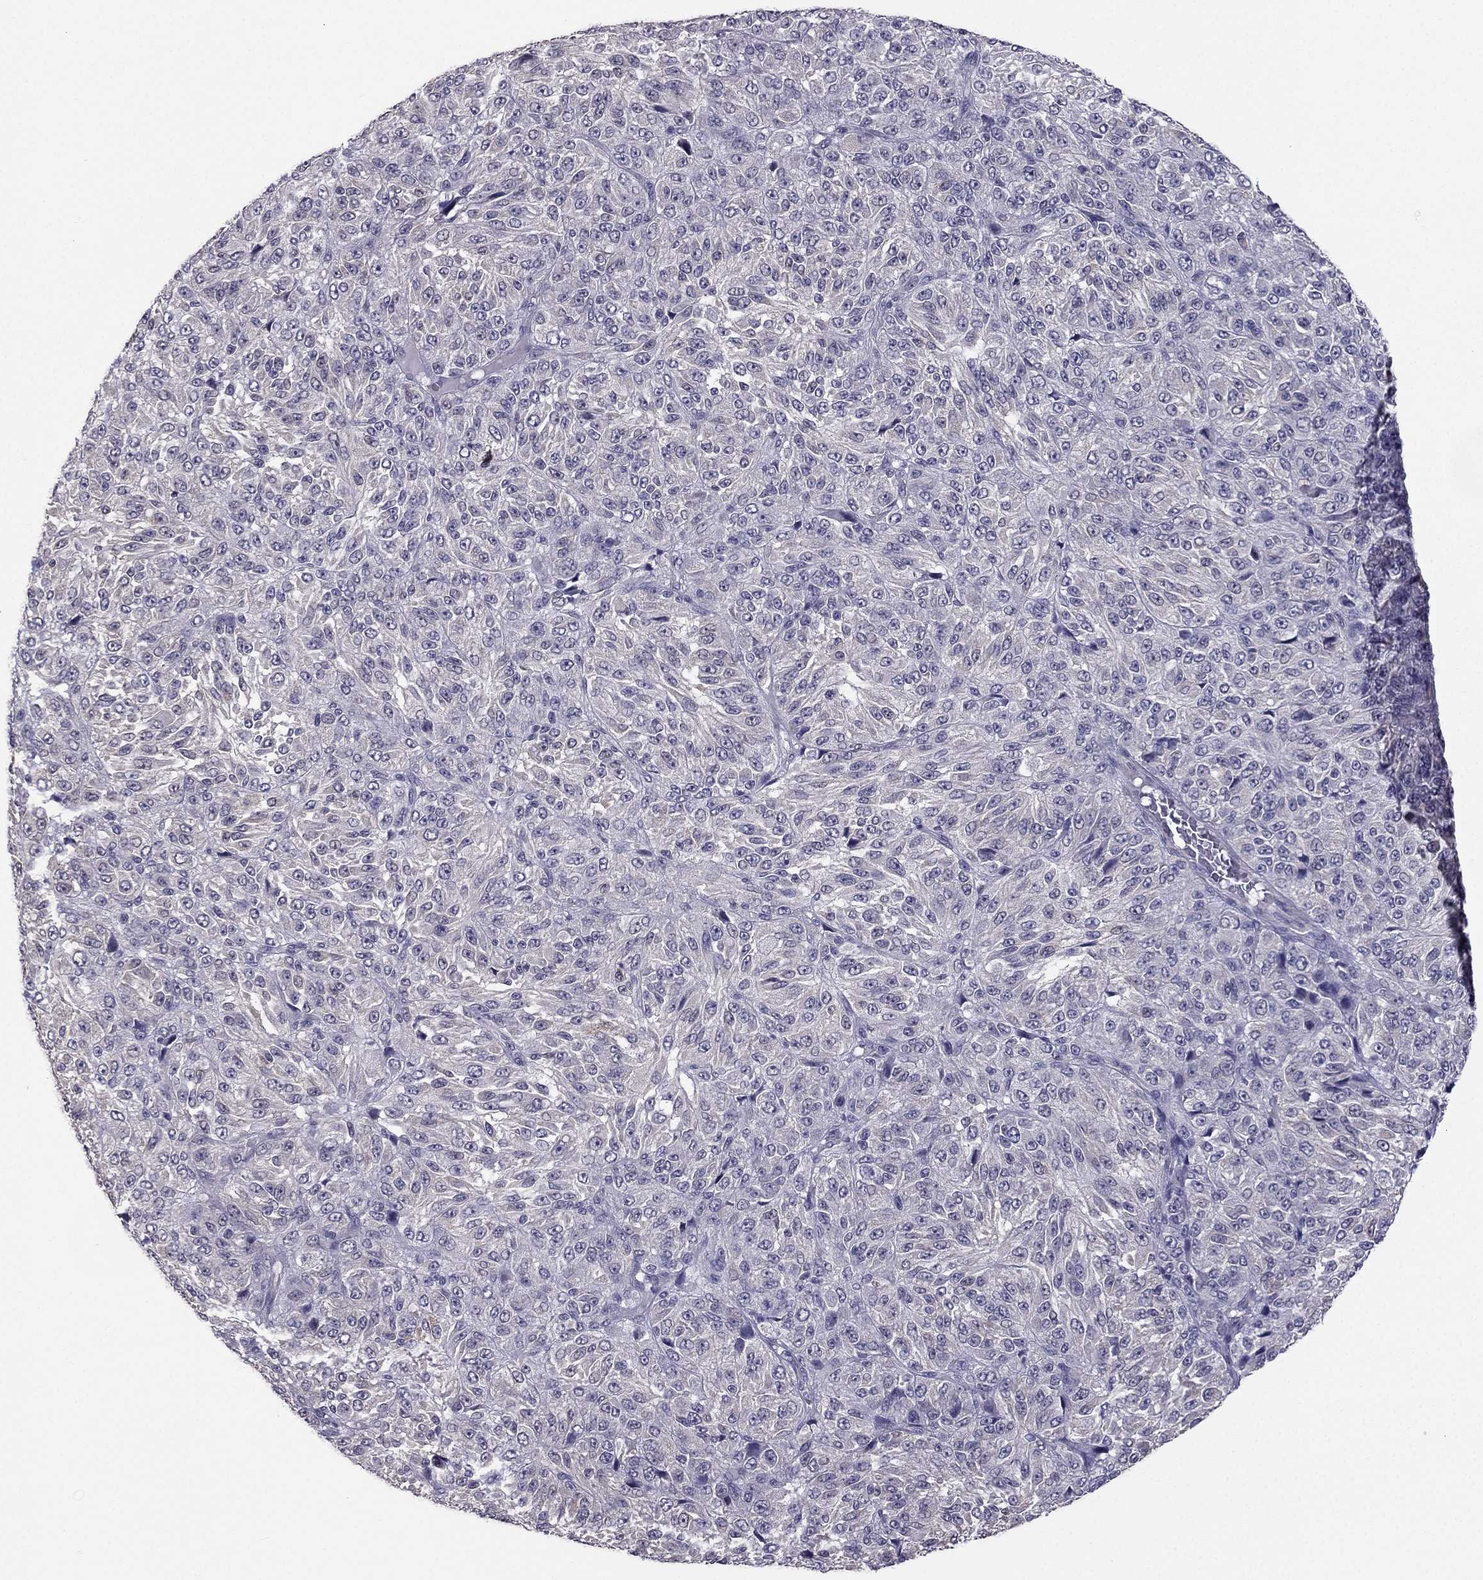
{"staining": {"intensity": "negative", "quantity": "none", "location": "none"}, "tissue": "melanoma", "cell_type": "Tumor cells", "image_type": "cancer", "snomed": [{"axis": "morphology", "description": "Malignant melanoma, Metastatic site"}, {"axis": "topography", "description": "Brain"}], "caption": "IHC of human malignant melanoma (metastatic site) reveals no expression in tumor cells. (Brightfield microscopy of DAB (3,3'-diaminobenzidine) immunohistochemistry at high magnification).", "gene": "HSFX1", "patient": {"sex": "female", "age": 56}}